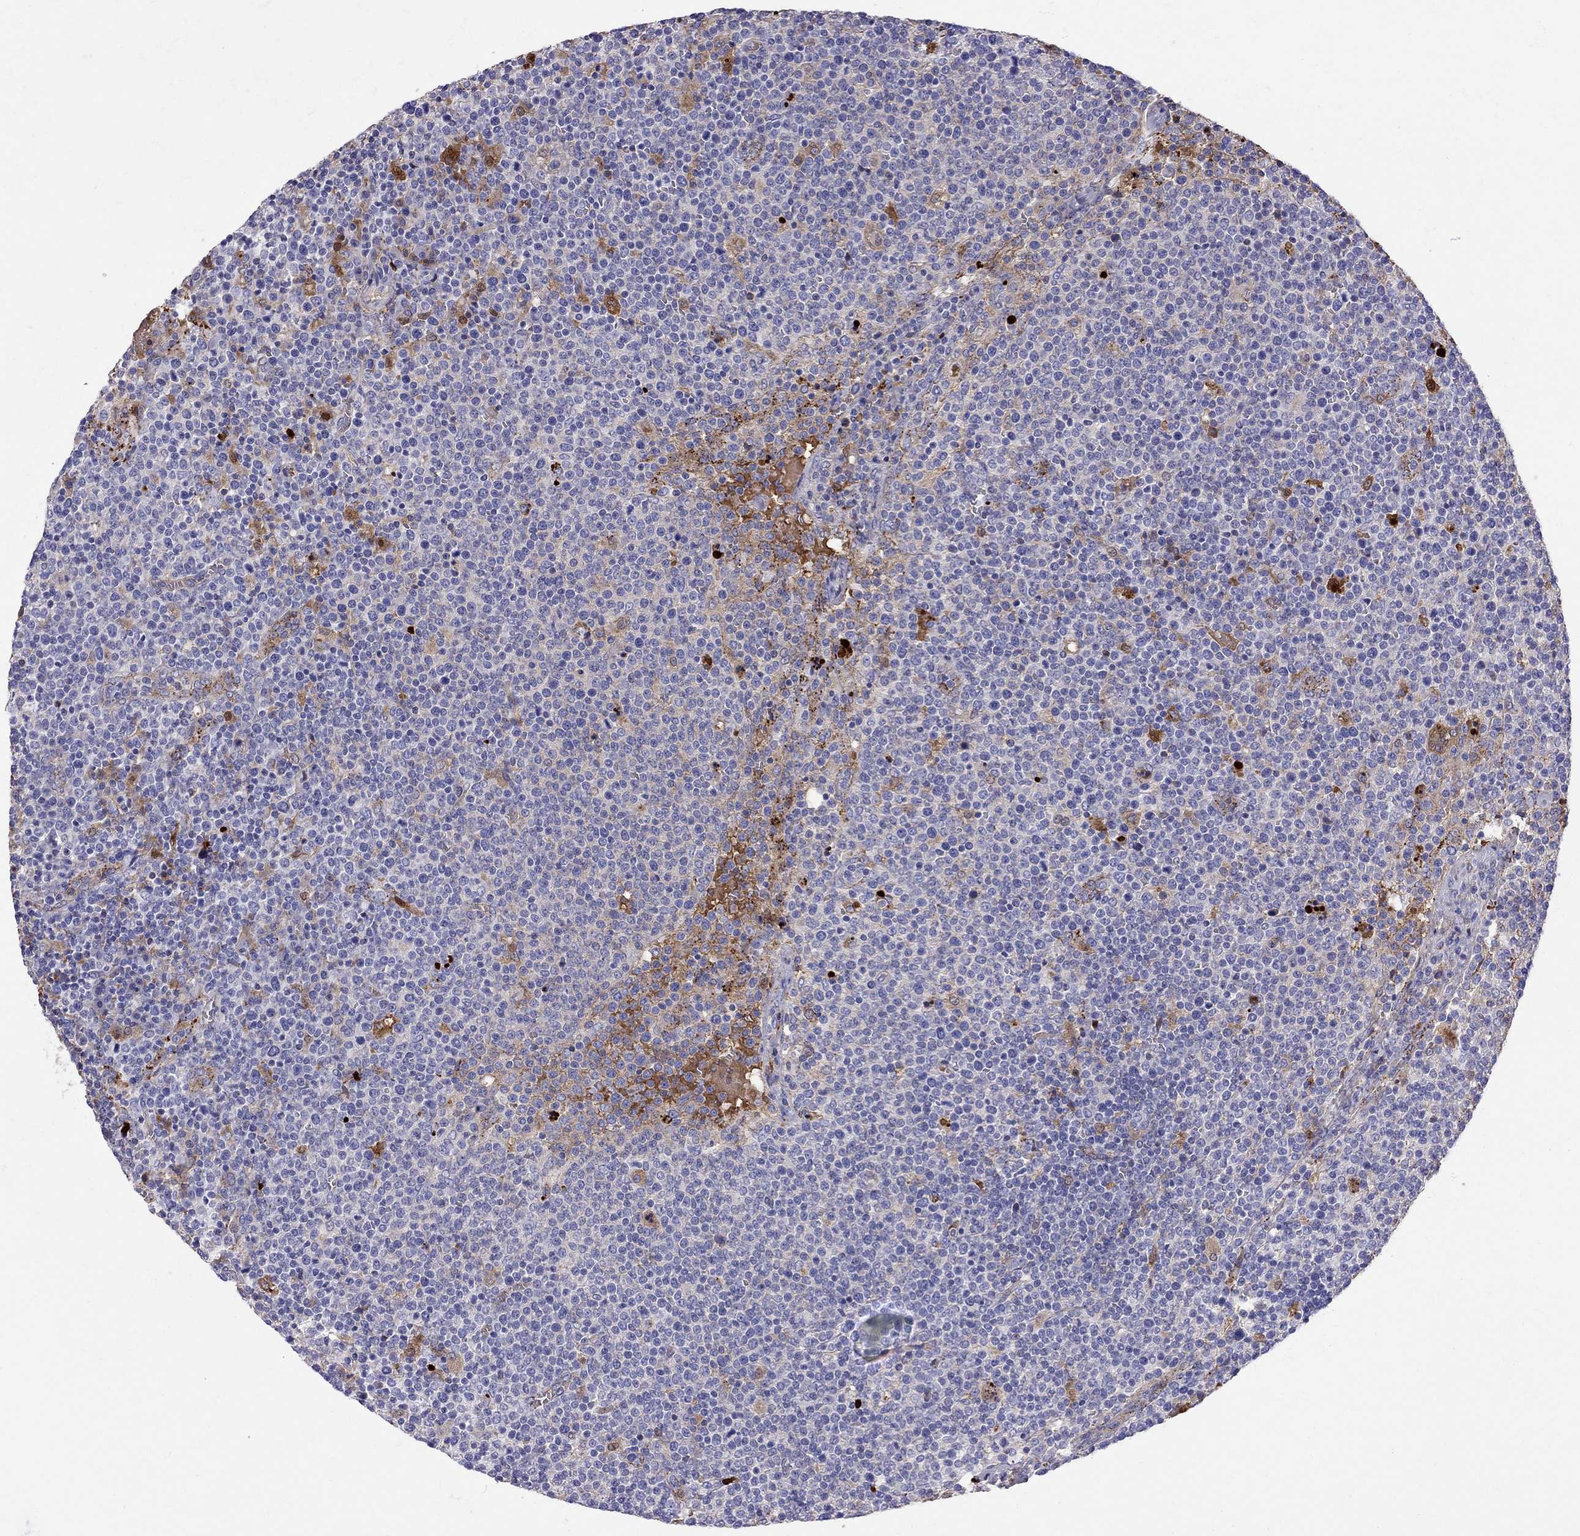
{"staining": {"intensity": "negative", "quantity": "none", "location": "none"}, "tissue": "lymphoma", "cell_type": "Tumor cells", "image_type": "cancer", "snomed": [{"axis": "morphology", "description": "Malignant lymphoma, non-Hodgkin's type, High grade"}, {"axis": "topography", "description": "Lymph node"}], "caption": "Immunohistochemistry of human high-grade malignant lymphoma, non-Hodgkin's type demonstrates no expression in tumor cells.", "gene": "SERPINA3", "patient": {"sex": "male", "age": 61}}